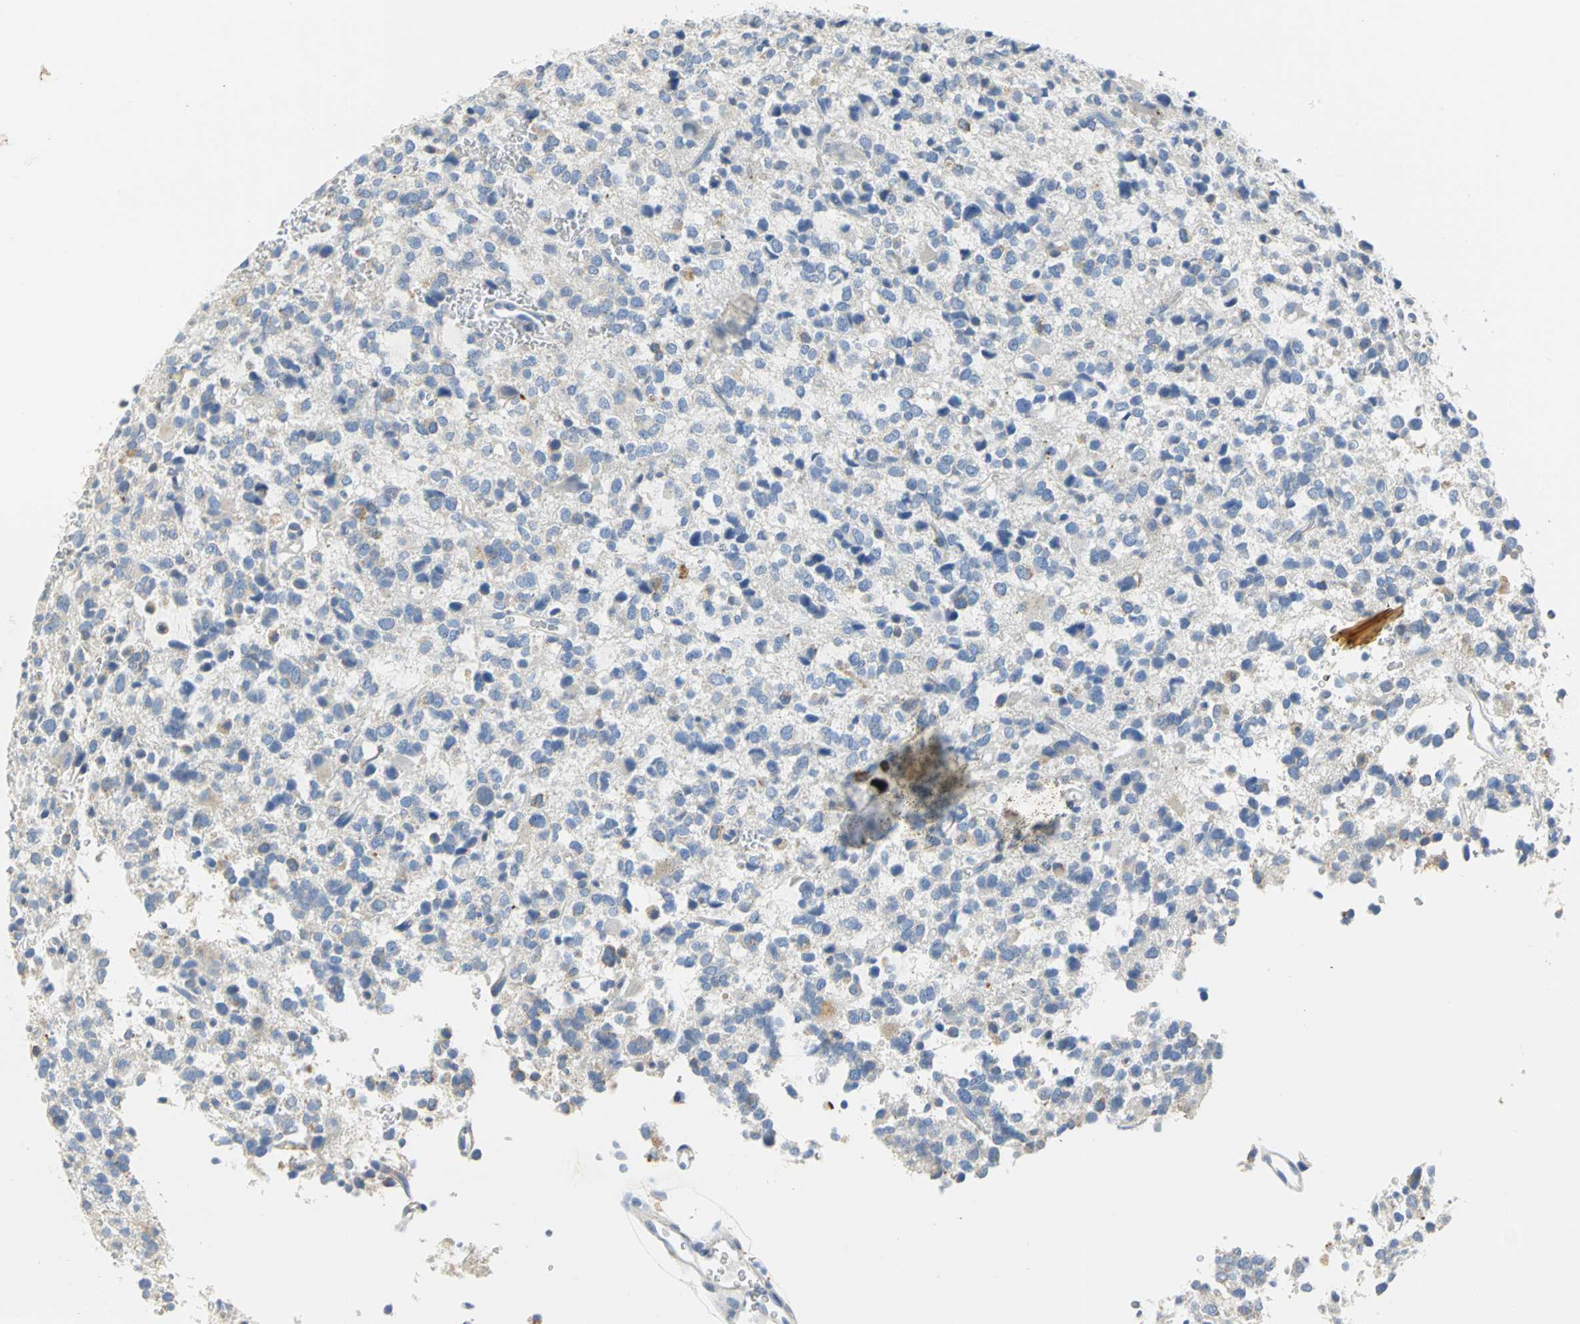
{"staining": {"intensity": "negative", "quantity": "none", "location": "none"}, "tissue": "glioma", "cell_type": "Tumor cells", "image_type": "cancer", "snomed": [{"axis": "morphology", "description": "Glioma, malignant, High grade"}, {"axis": "topography", "description": "Brain"}], "caption": "Micrograph shows no protein expression in tumor cells of malignant glioma (high-grade) tissue. The staining was performed using DAB to visualize the protein expression in brown, while the nuclei were stained in blue with hematoxylin (Magnification: 20x).", "gene": "GNRH2", "patient": {"sex": "male", "age": 47}}